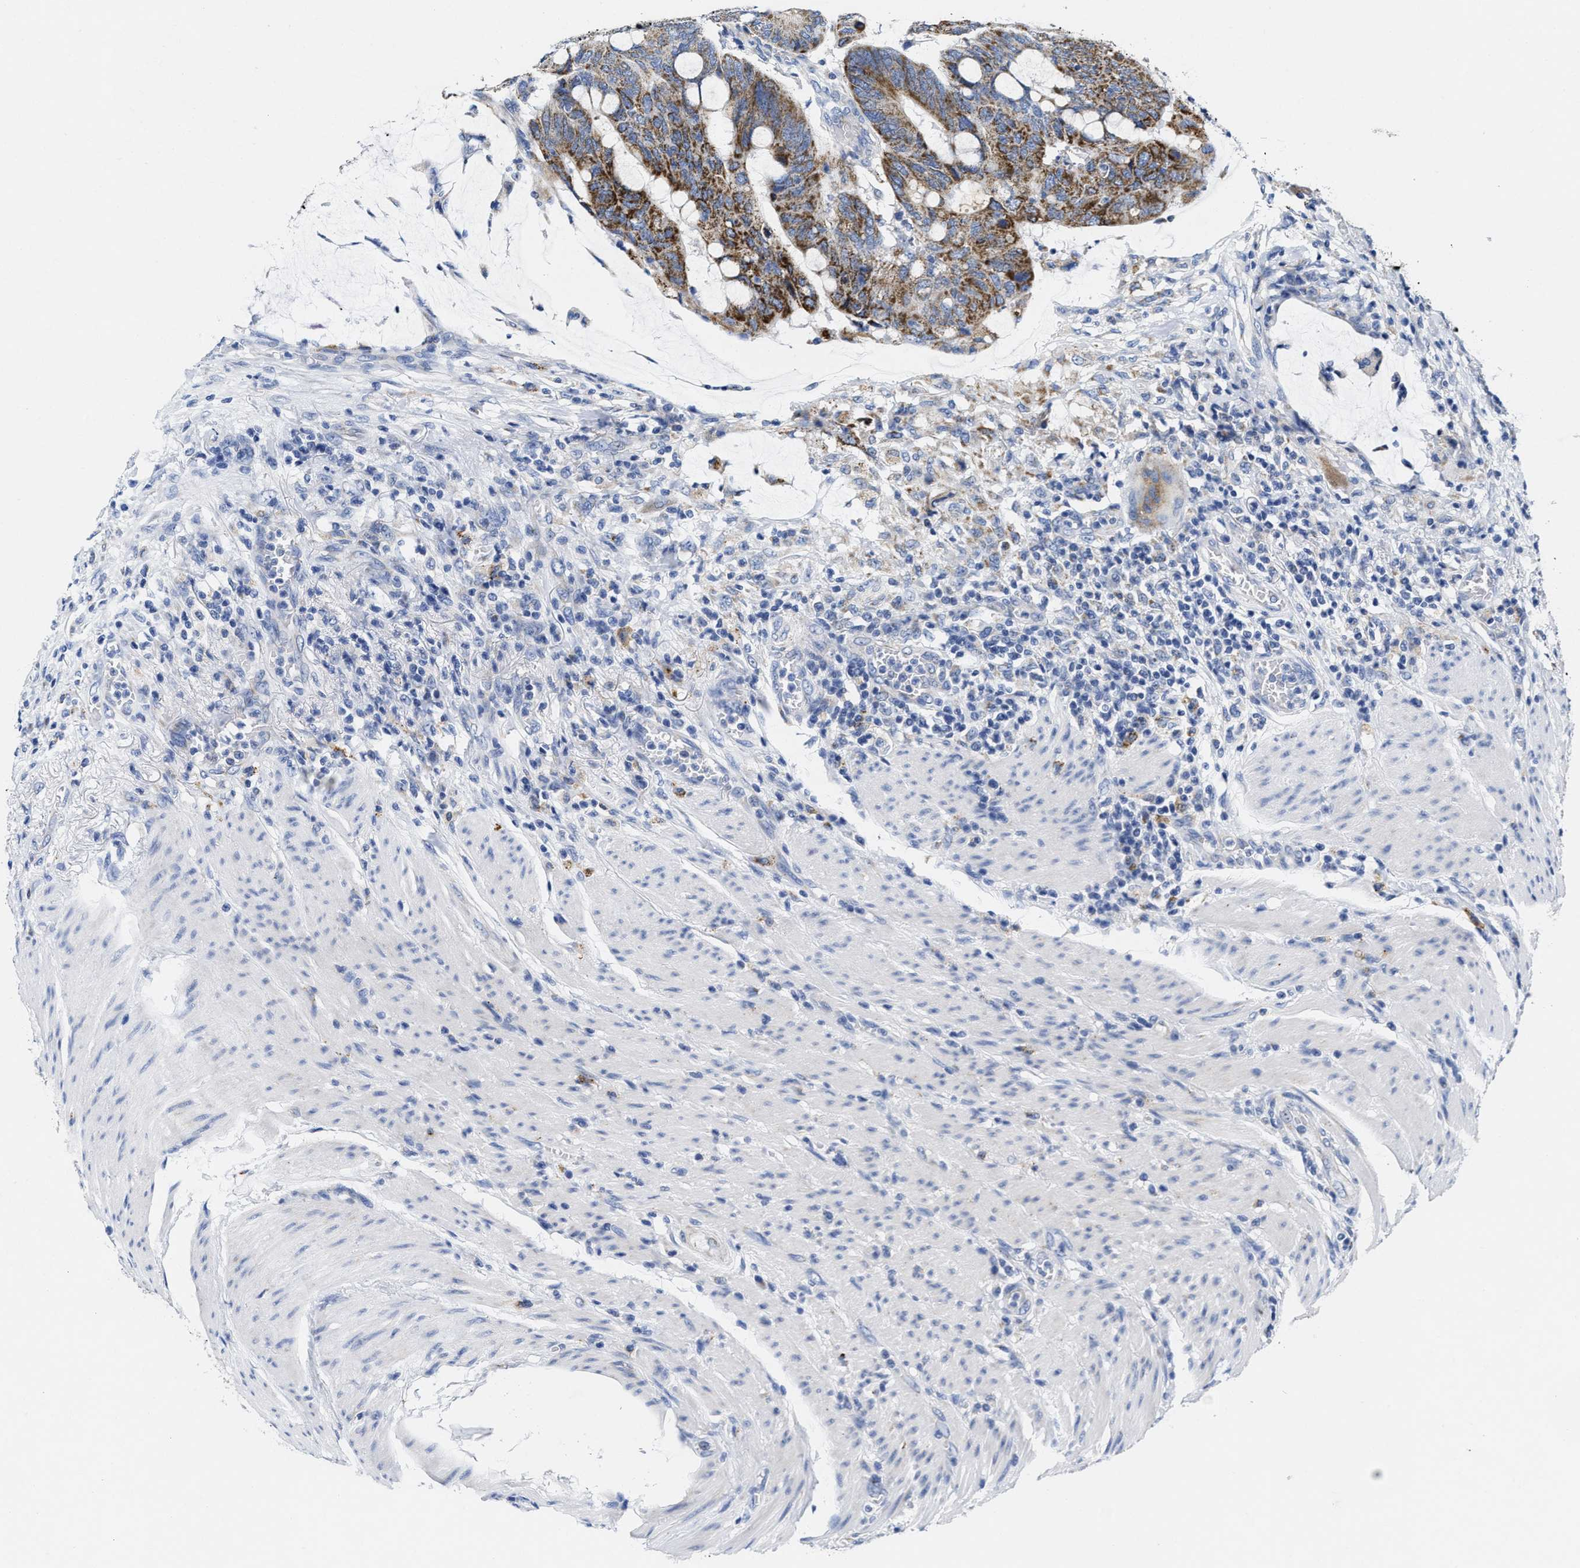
{"staining": {"intensity": "moderate", "quantity": ">75%", "location": "cytoplasmic/membranous"}, "tissue": "colorectal cancer", "cell_type": "Tumor cells", "image_type": "cancer", "snomed": [{"axis": "morphology", "description": "Normal tissue, NOS"}, {"axis": "morphology", "description": "Adenocarcinoma, NOS"}, {"axis": "topography", "description": "Rectum"}, {"axis": "topography", "description": "Peripheral nerve tissue"}], "caption": "Protein staining of colorectal cancer (adenocarcinoma) tissue displays moderate cytoplasmic/membranous staining in approximately >75% of tumor cells.", "gene": "TBRG4", "patient": {"sex": "male", "age": 92}}